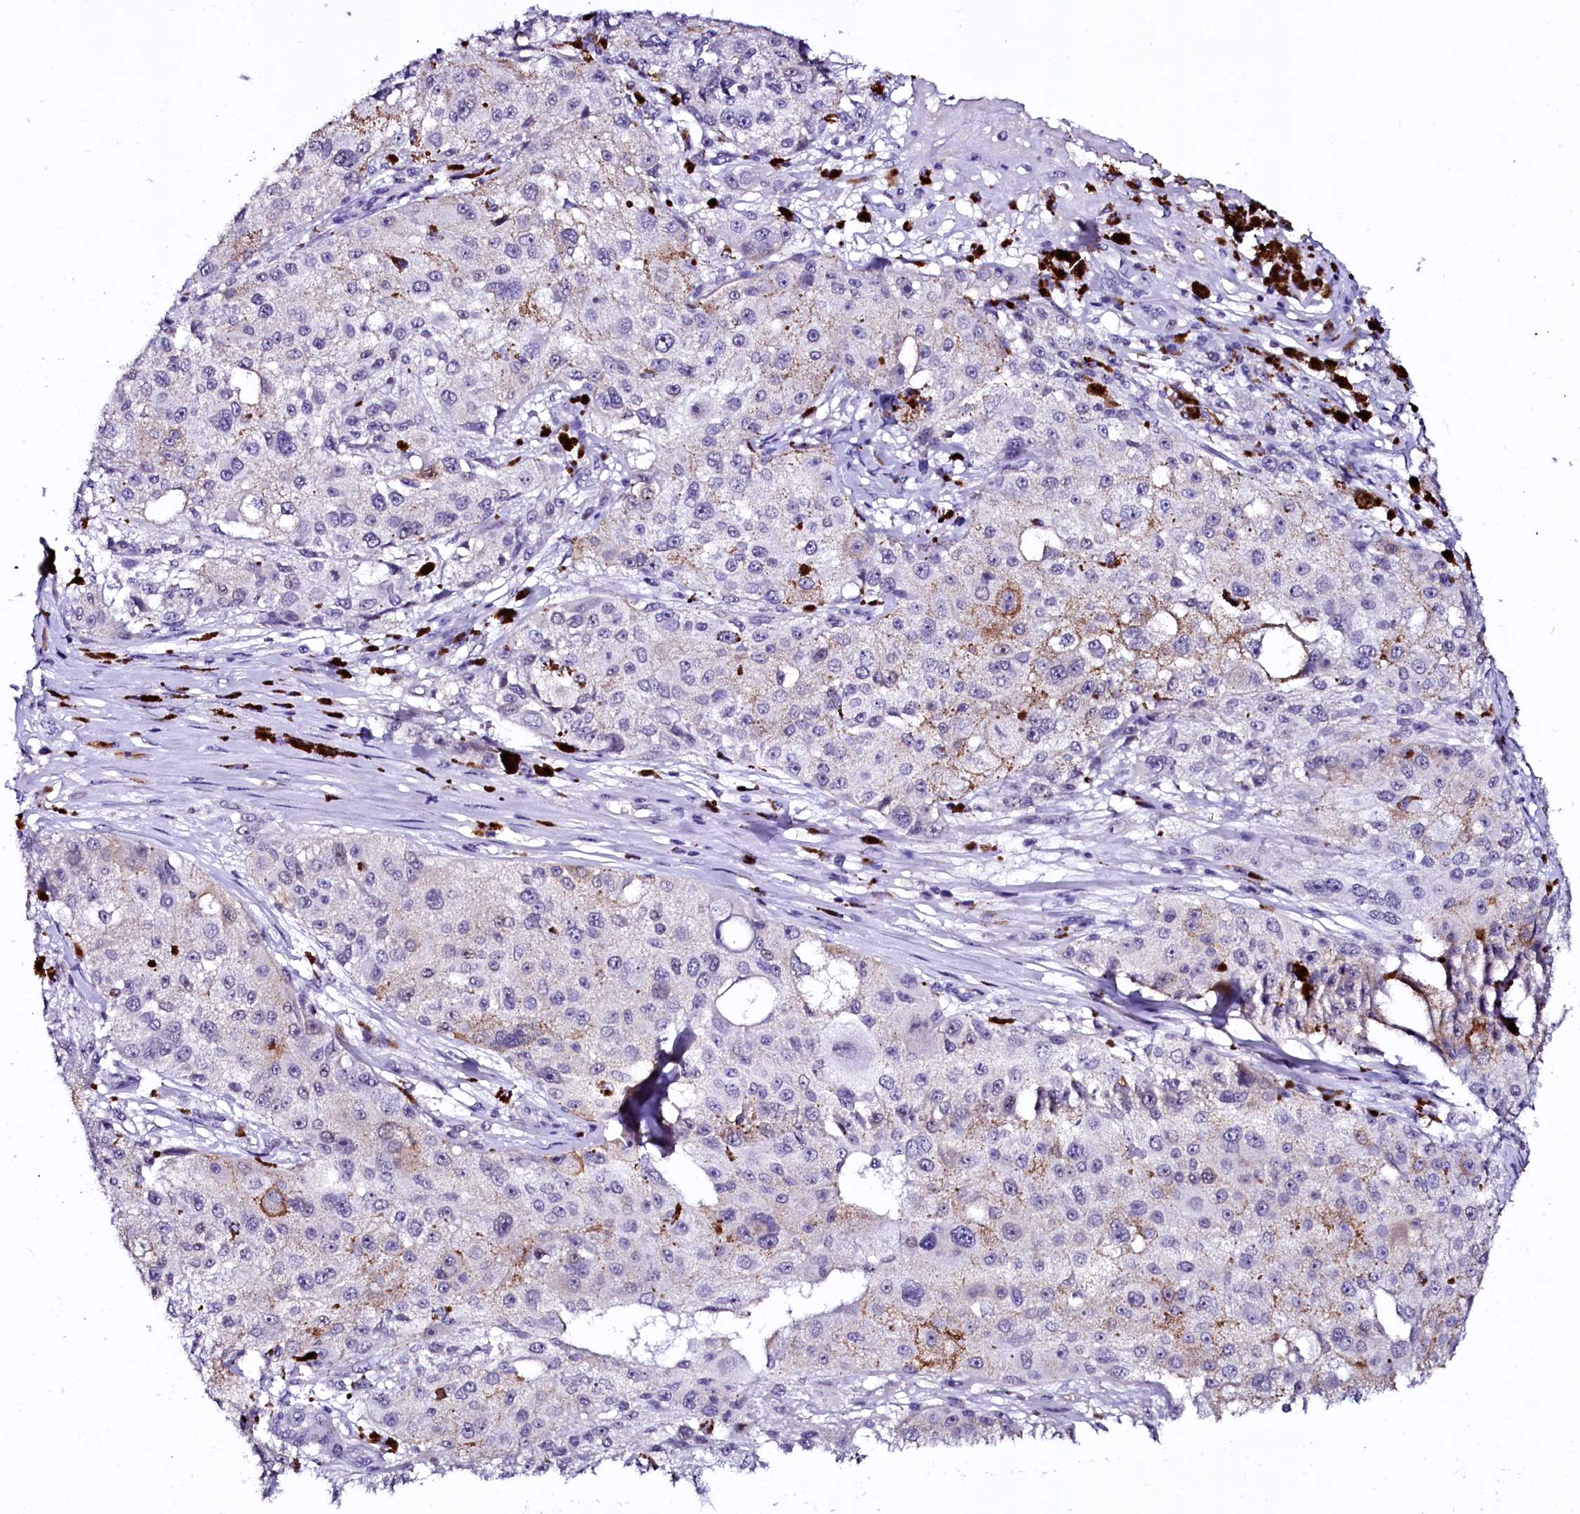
{"staining": {"intensity": "weak", "quantity": "<25%", "location": "cytoplasmic/membranous"}, "tissue": "melanoma", "cell_type": "Tumor cells", "image_type": "cancer", "snomed": [{"axis": "morphology", "description": "Necrosis, NOS"}, {"axis": "morphology", "description": "Malignant melanoma, NOS"}, {"axis": "topography", "description": "Skin"}], "caption": "Melanoma stained for a protein using immunohistochemistry displays no positivity tumor cells.", "gene": "CTDSPL2", "patient": {"sex": "female", "age": 87}}